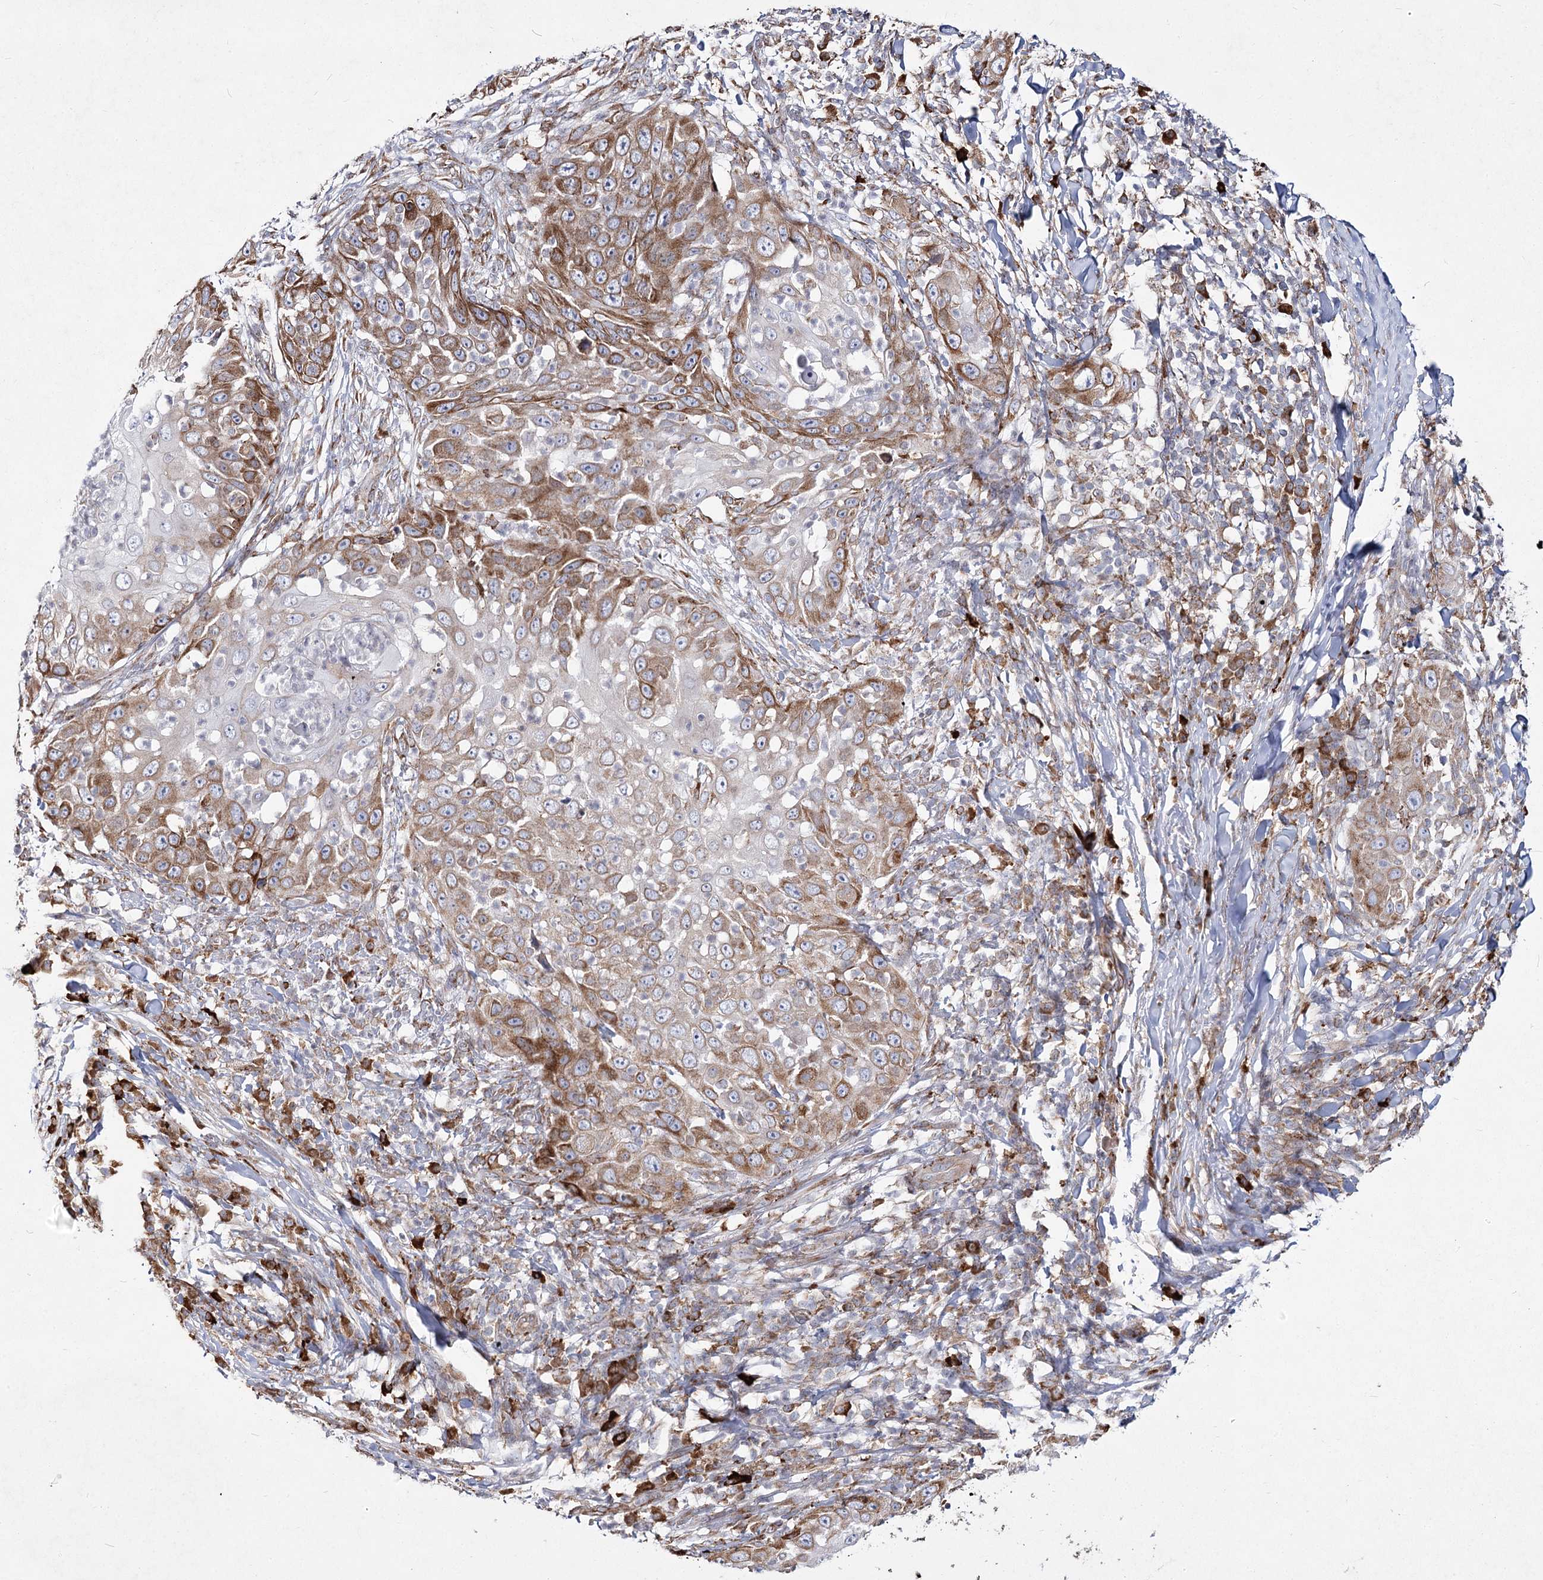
{"staining": {"intensity": "moderate", "quantity": "25%-75%", "location": "cytoplasmic/membranous"}, "tissue": "skin cancer", "cell_type": "Tumor cells", "image_type": "cancer", "snomed": [{"axis": "morphology", "description": "Squamous cell carcinoma, NOS"}, {"axis": "topography", "description": "Skin"}], "caption": "Human skin cancer stained with a brown dye shows moderate cytoplasmic/membranous positive staining in about 25%-75% of tumor cells.", "gene": "NHLRC2", "patient": {"sex": "female", "age": 44}}